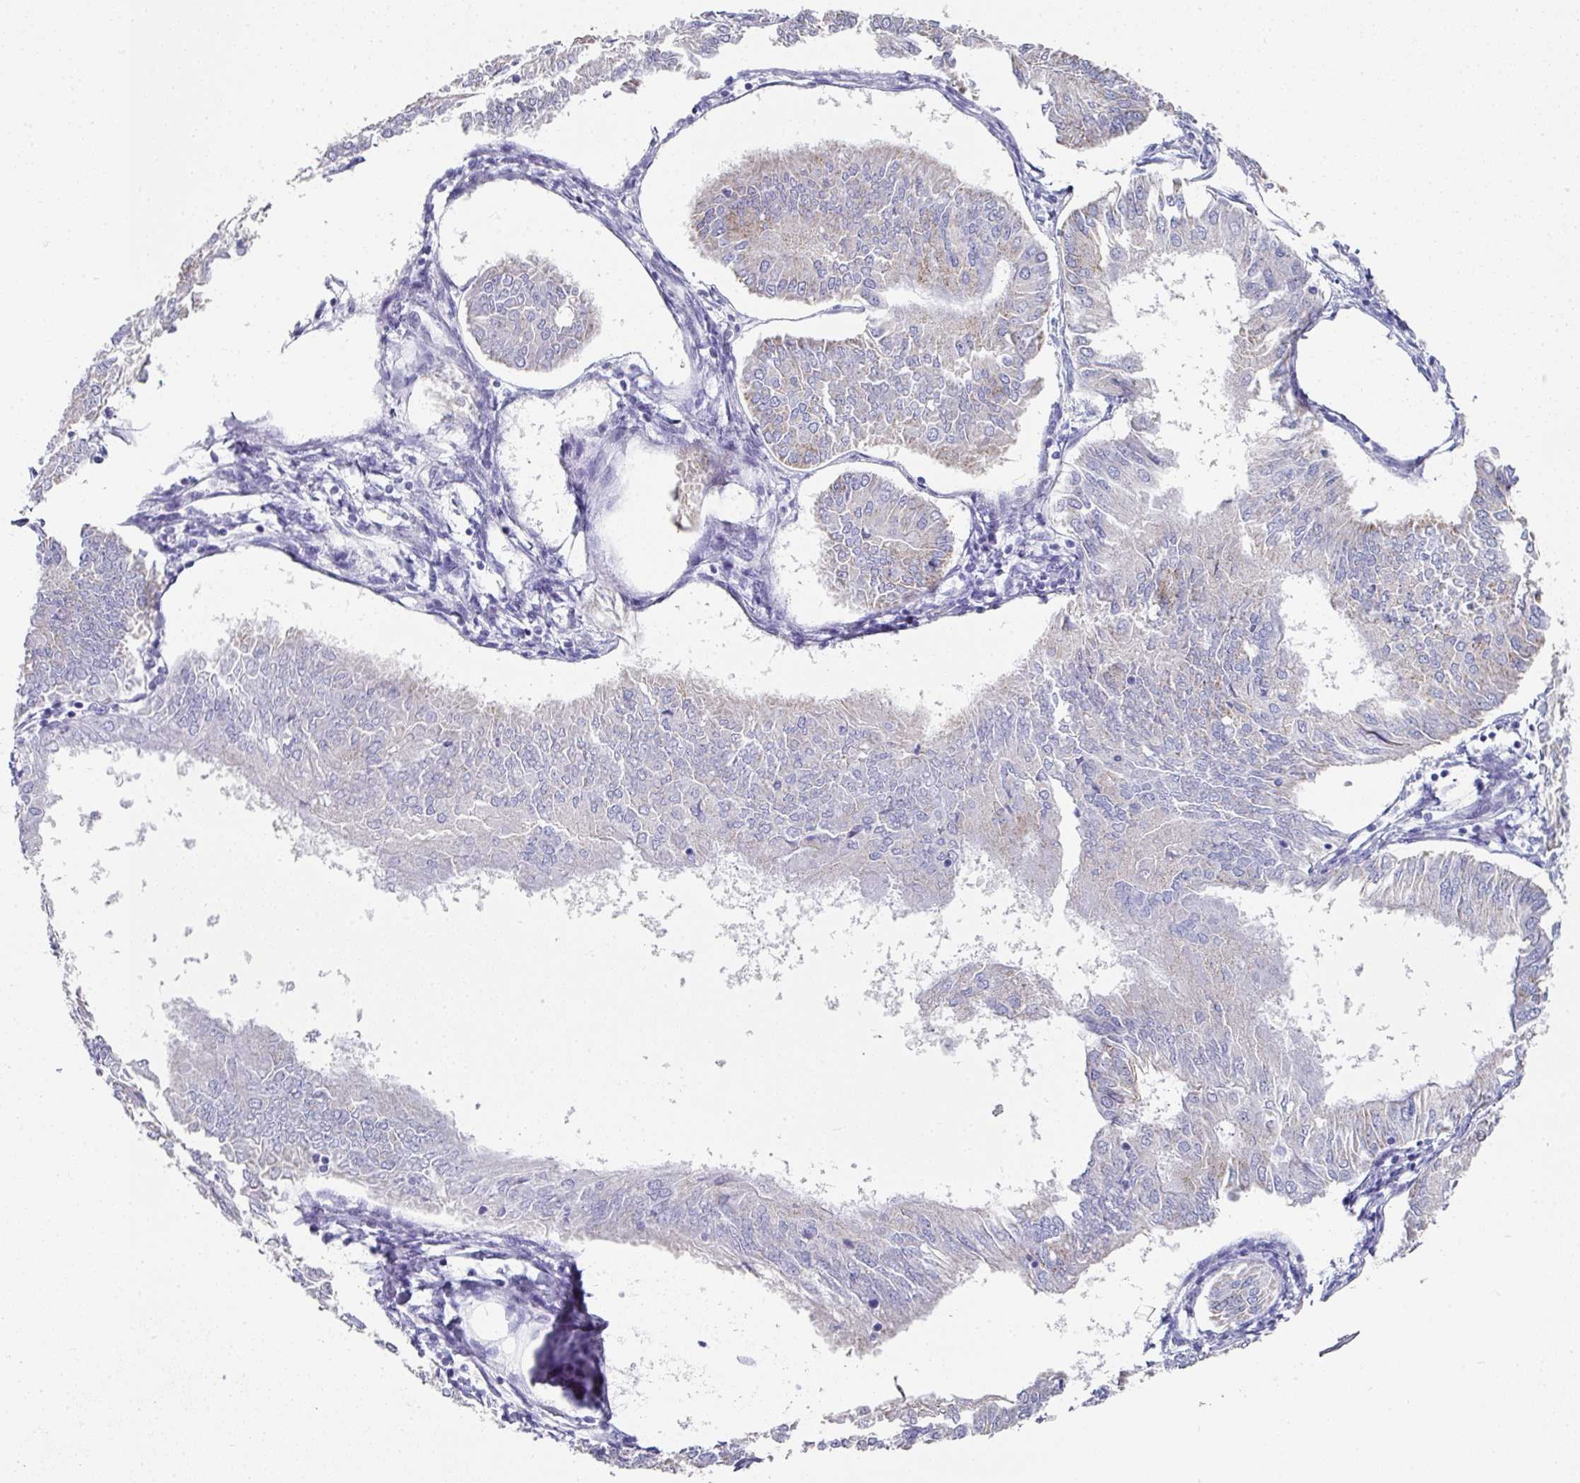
{"staining": {"intensity": "weak", "quantity": "<25%", "location": "cytoplasmic/membranous"}, "tissue": "endometrial cancer", "cell_type": "Tumor cells", "image_type": "cancer", "snomed": [{"axis": "morphology", "description": "Adenocarcinoma, NOS"}, {"axis": "topography", "description": "Endometrium"}], "caption": "This photomicrograph is of endometrial adenocarcinoma stained with immunohistochemistry (IHC) to label a protein in brown with the nuclei are counter-stained blue. There is no expression in tumor cells.", "gene": "SETBP1", "patient": {"sex": "female", "age": 58}}